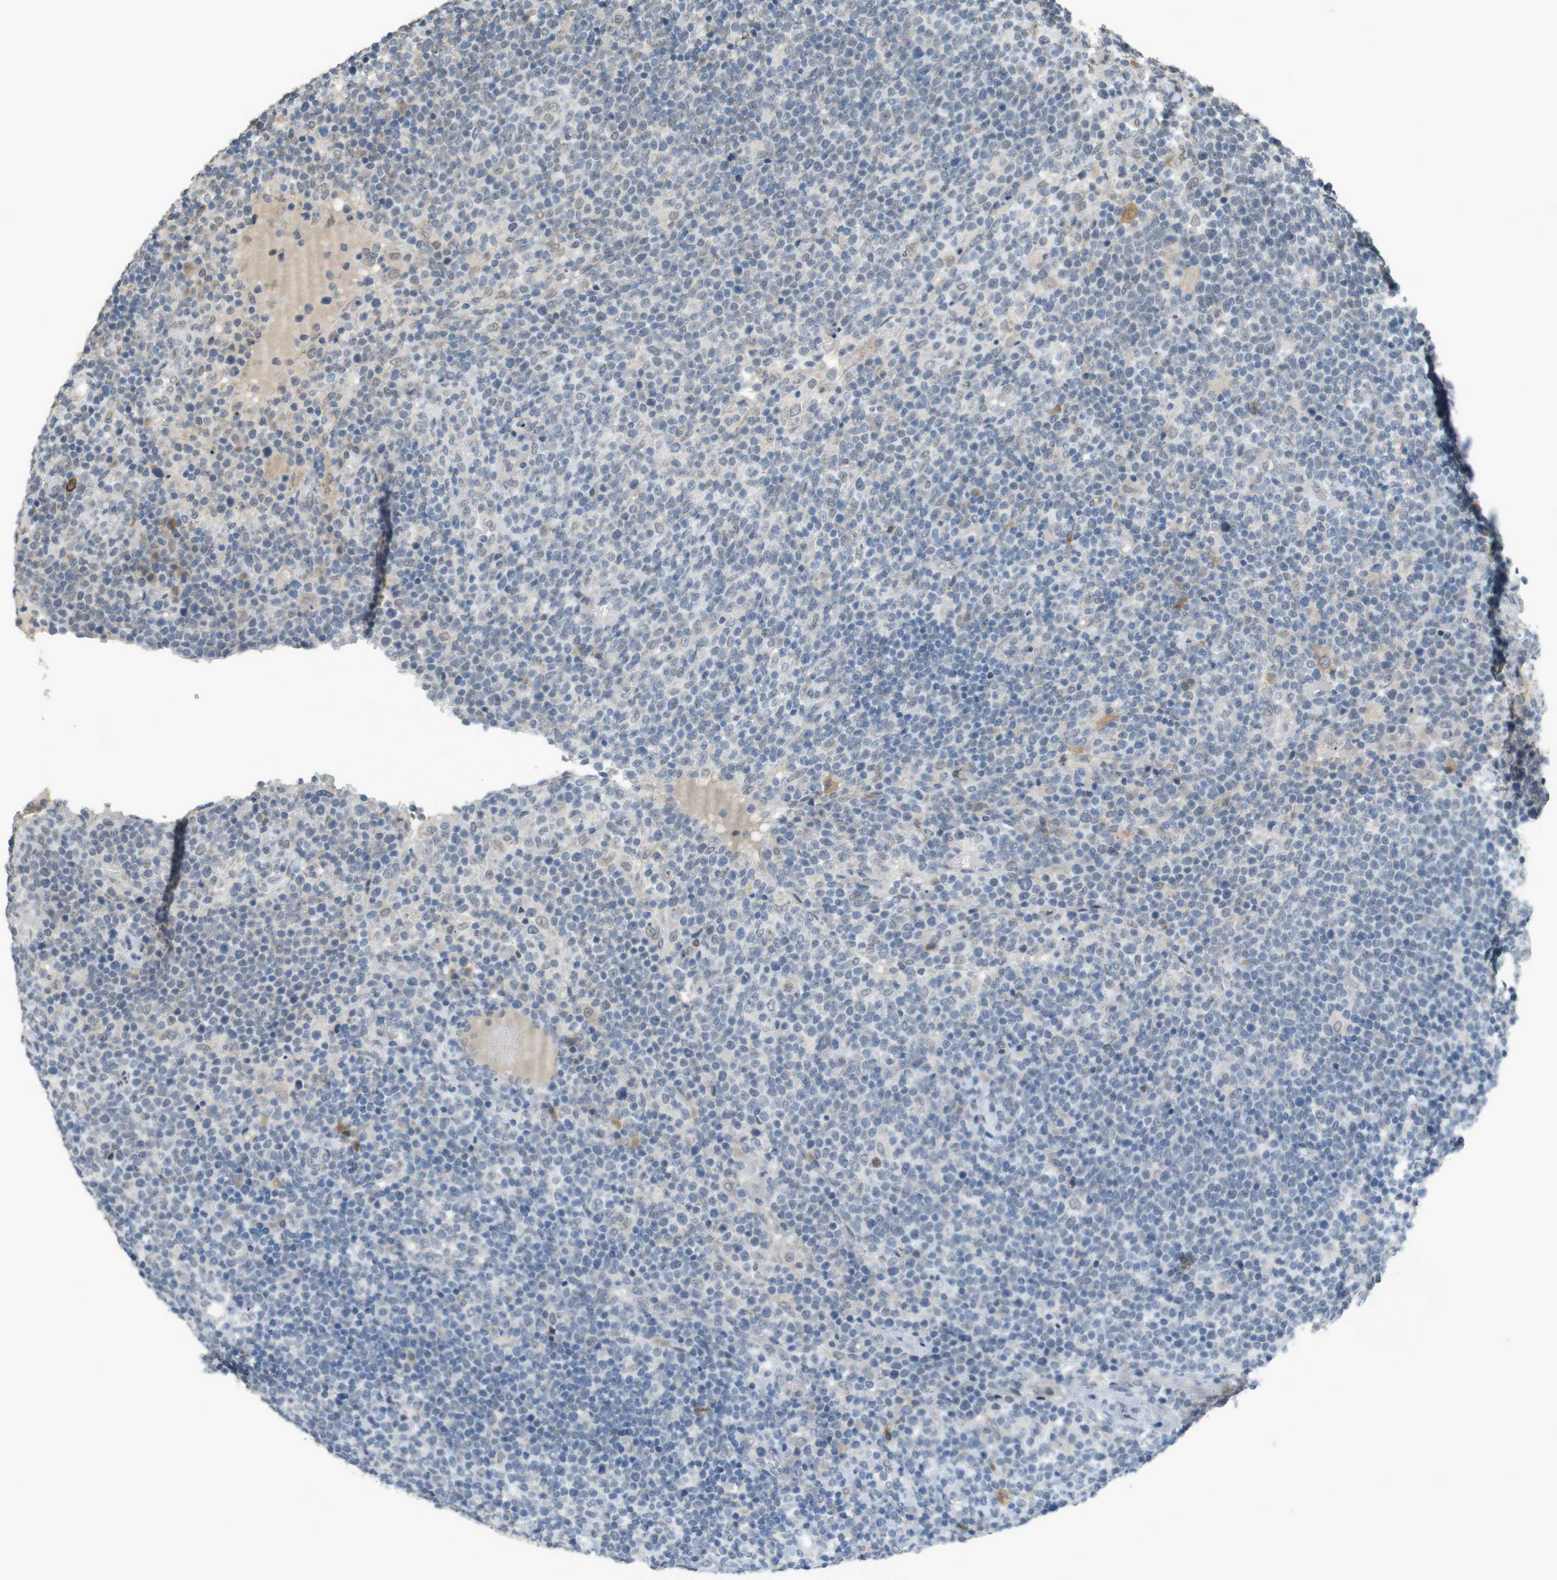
{"staining": {"intensity": "negative", "quantity": "none", "location": "none"}, "tissue": "lymphoma", "cell_type": "Tumor cells", "image_type": "cancer", "snomed": [{"axis": "morphology", "description": "Malignant lymphoma, non-Hodgkin's type, High grade"}, {"axis": "topography", "description": "Lymph node"}], "caption": "Tumor cells are negative for protein expression in human lymphoma.", "gene": "FZD10", "patient": {"sex": "male", "age": 61}}